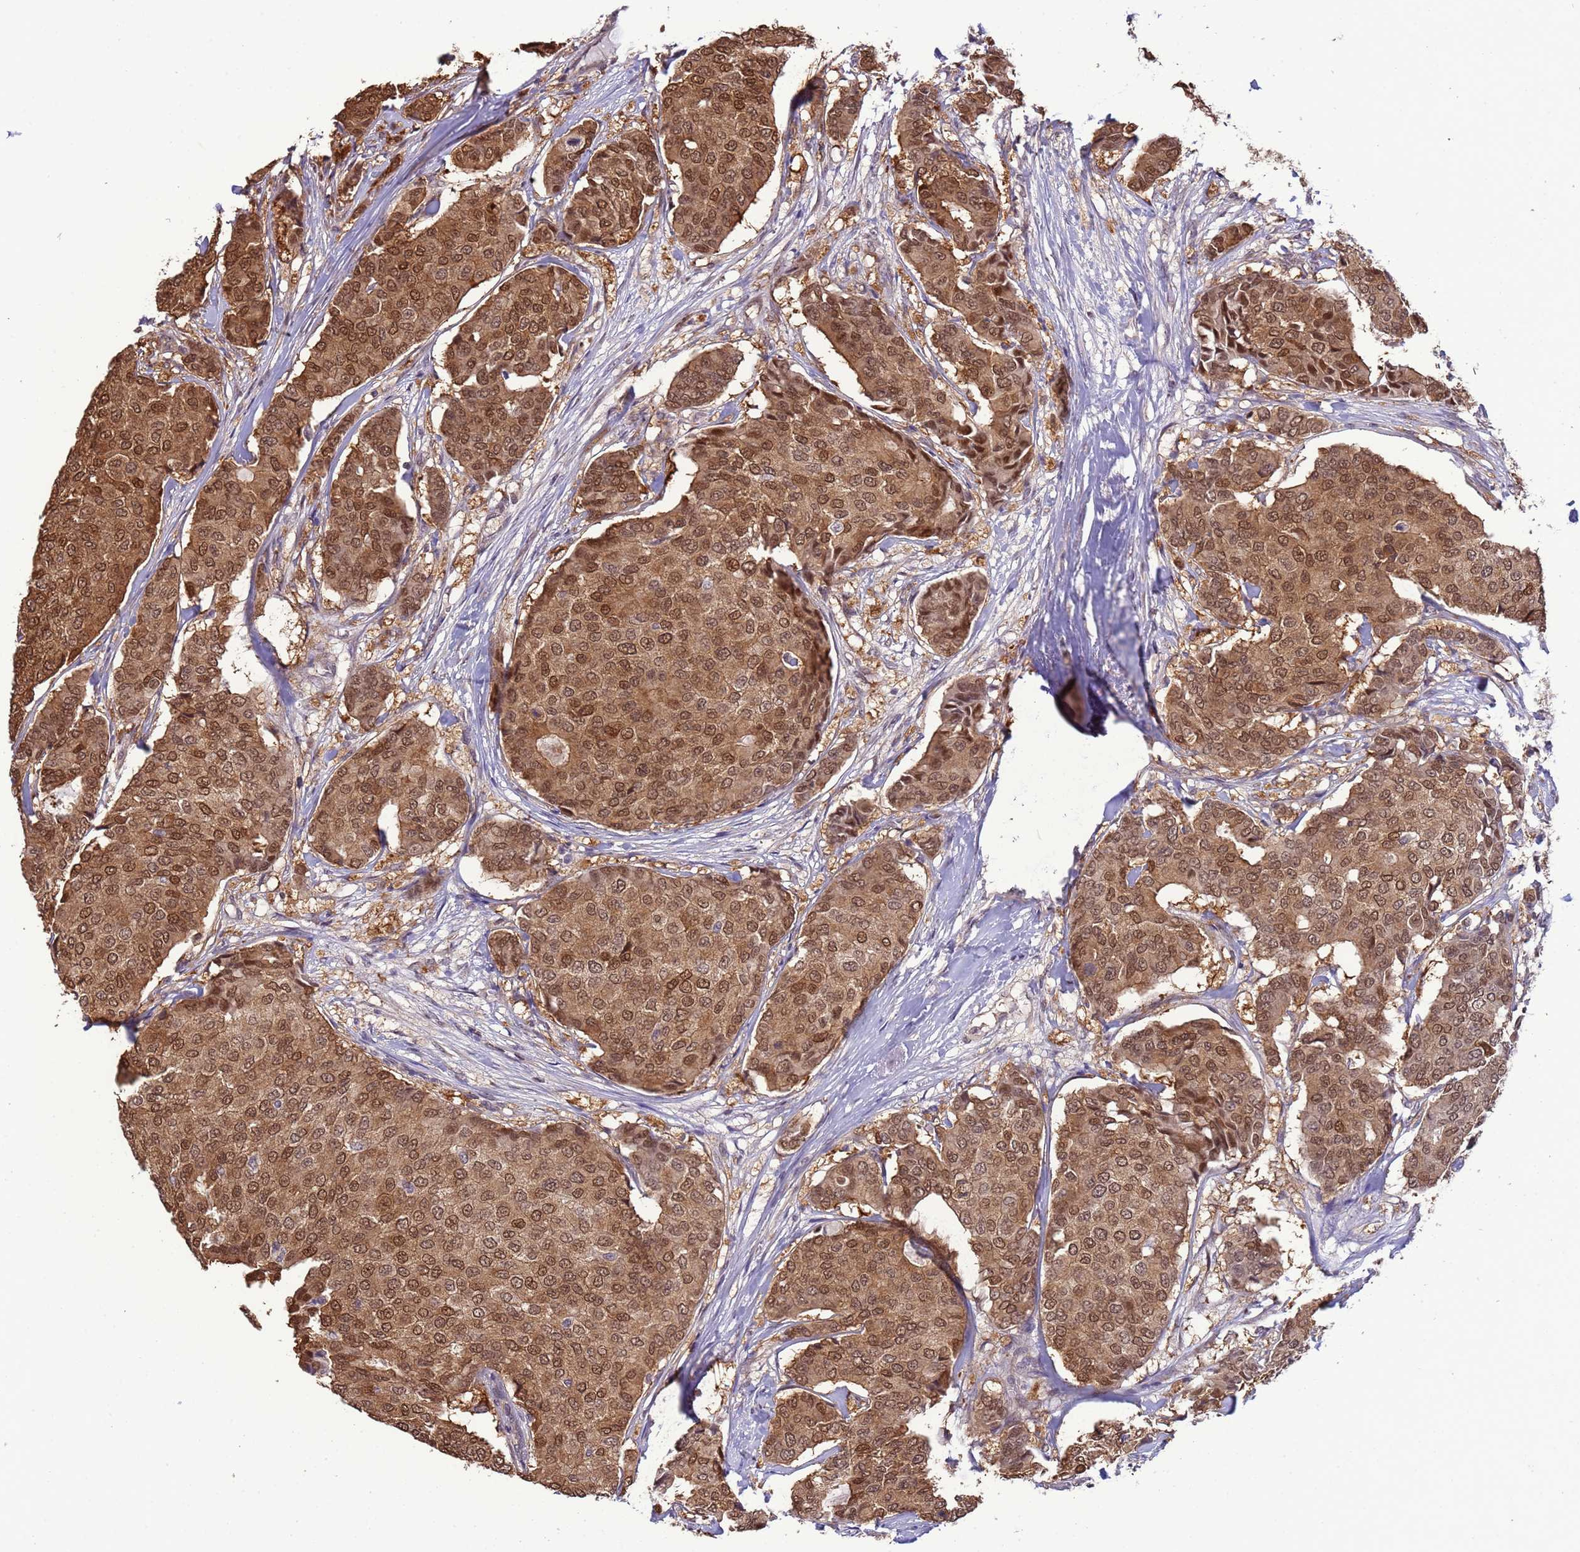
{"staining": {"intensity": "moderate", "quantity": ">75%", "location": "cytoplasmic/membranous,nuclear"}, "tissue": "breast cancer", "cell_type": "Tumor cells", "image_type": "cancer", "snomed": [{"axis": "morphology", "description": "Duct carcinoma"}, {"axis": "topography", "description": "Breast"}], "caption": "There is medium levels of moderate cytoplasmic/membranous and nuclear staining in tumor cells of breast cancer, as demonstrated by immunohistochemical staining (brown color).", "gene": "ZBTB5", "patient": {"sex": "female", "age": 75}}